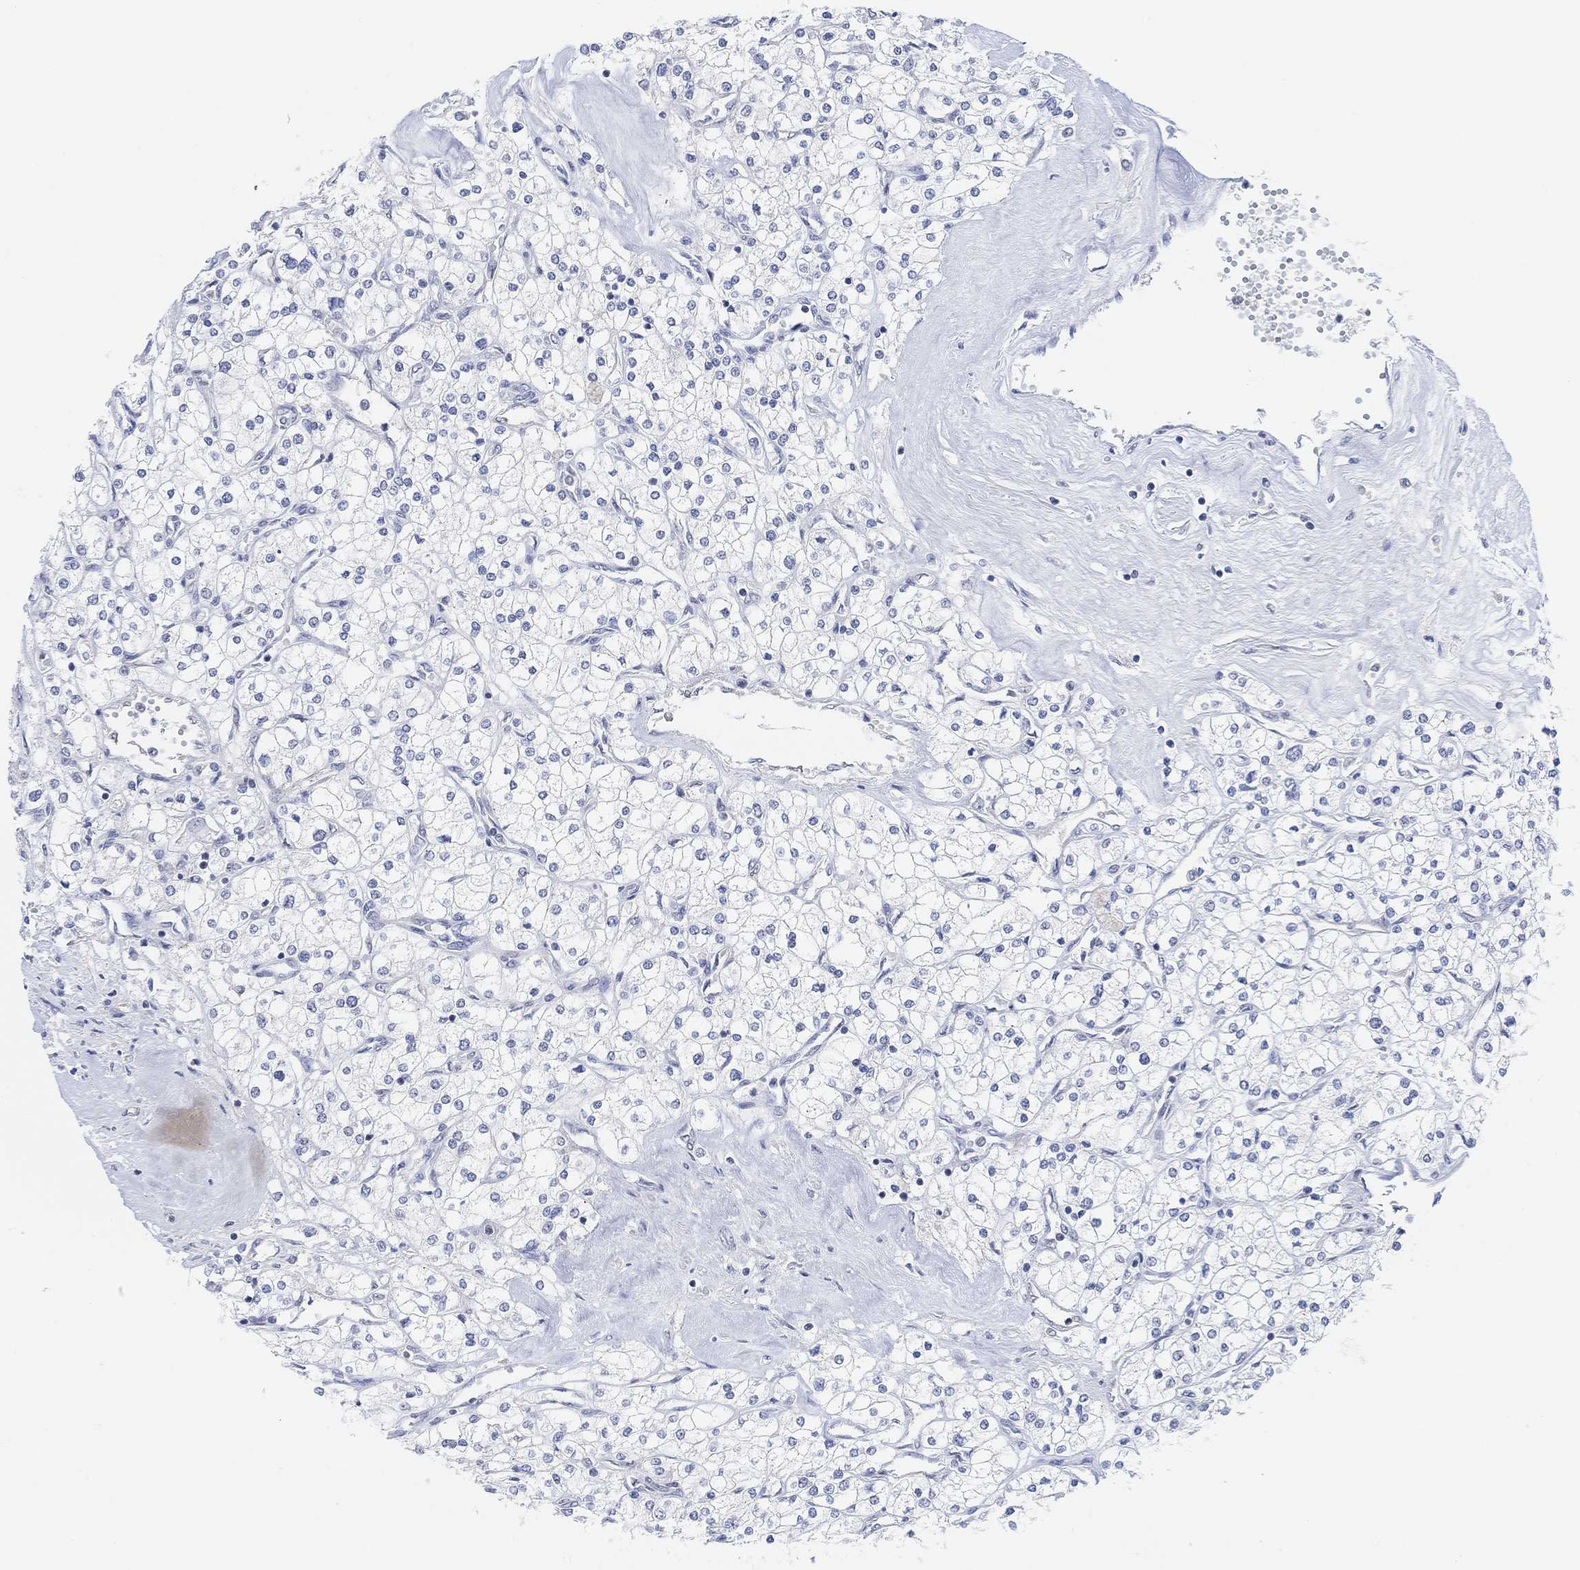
{"staining": {"intensity": "negative", "quantity": "none", "location": "none"}, "tissue": "renal cancer", "cell_type": "Tumor cells", "image_type": "cancer", "snomed": [{"axis": "morphology", "description": "Adenocarcinoma, NOS"}, {"axis": "topography", "description": "Kidney"}], "caption": "Protein analysis of adenocarcinoma (renal) shows no significant expression in tumor cells.", "gene": "MUC1", "patient": {"sex": "male", "age": 80}}